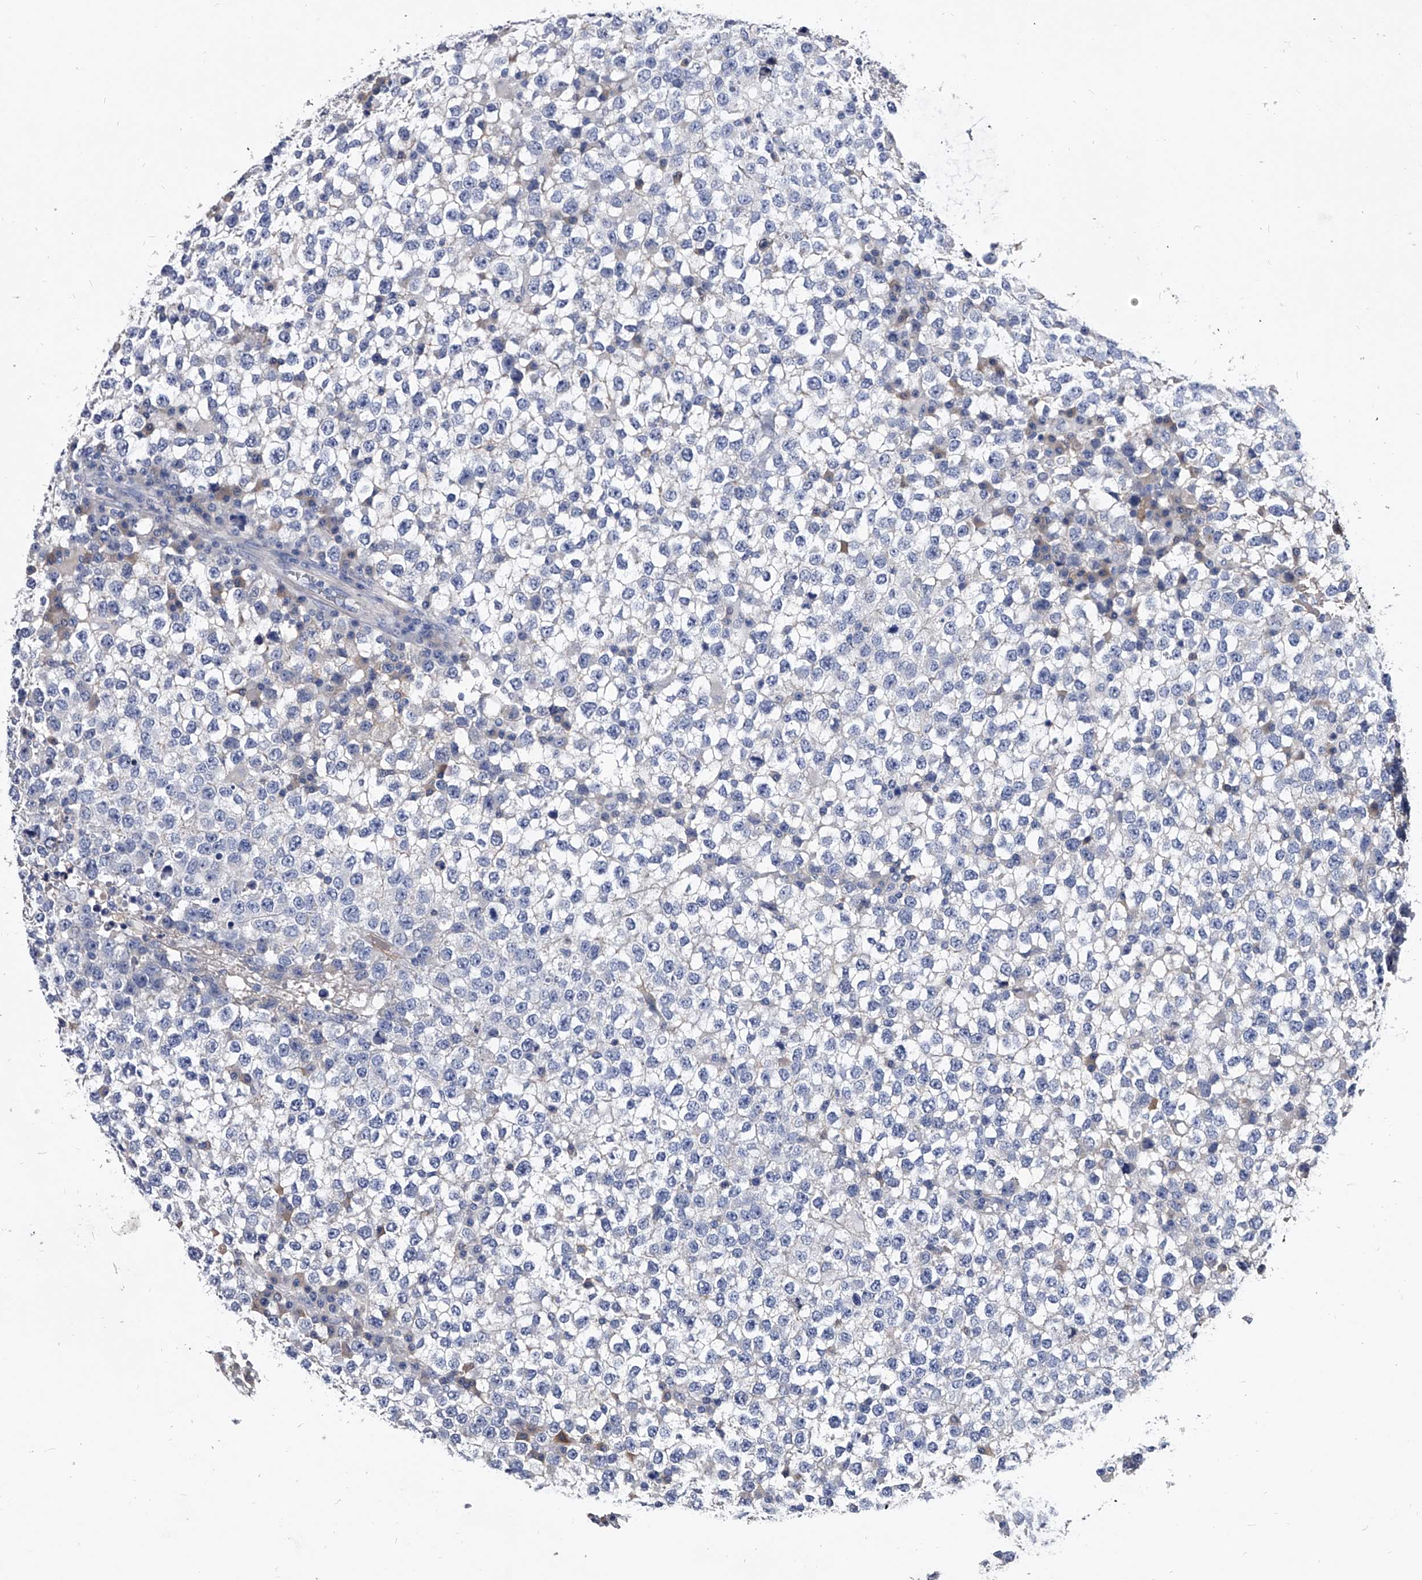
{"staining": {"intensity": "negative", "quantity": "none", "location": "none"}, "tissue": "testis cancer", "cell_type": "Tumor cells", "image_type": "cancer", "snomed": [{"axis": "morphology", "description": "Seminoma, NOS"}, {"axis": "topography", "description": "Testis"}], "caption": "Testis cancer stained for a protein using immunohistochemistry reveals no positivity tumor cells.", "gene": "EFCAB7", "patient": {"sex": "male", "age": 65}}